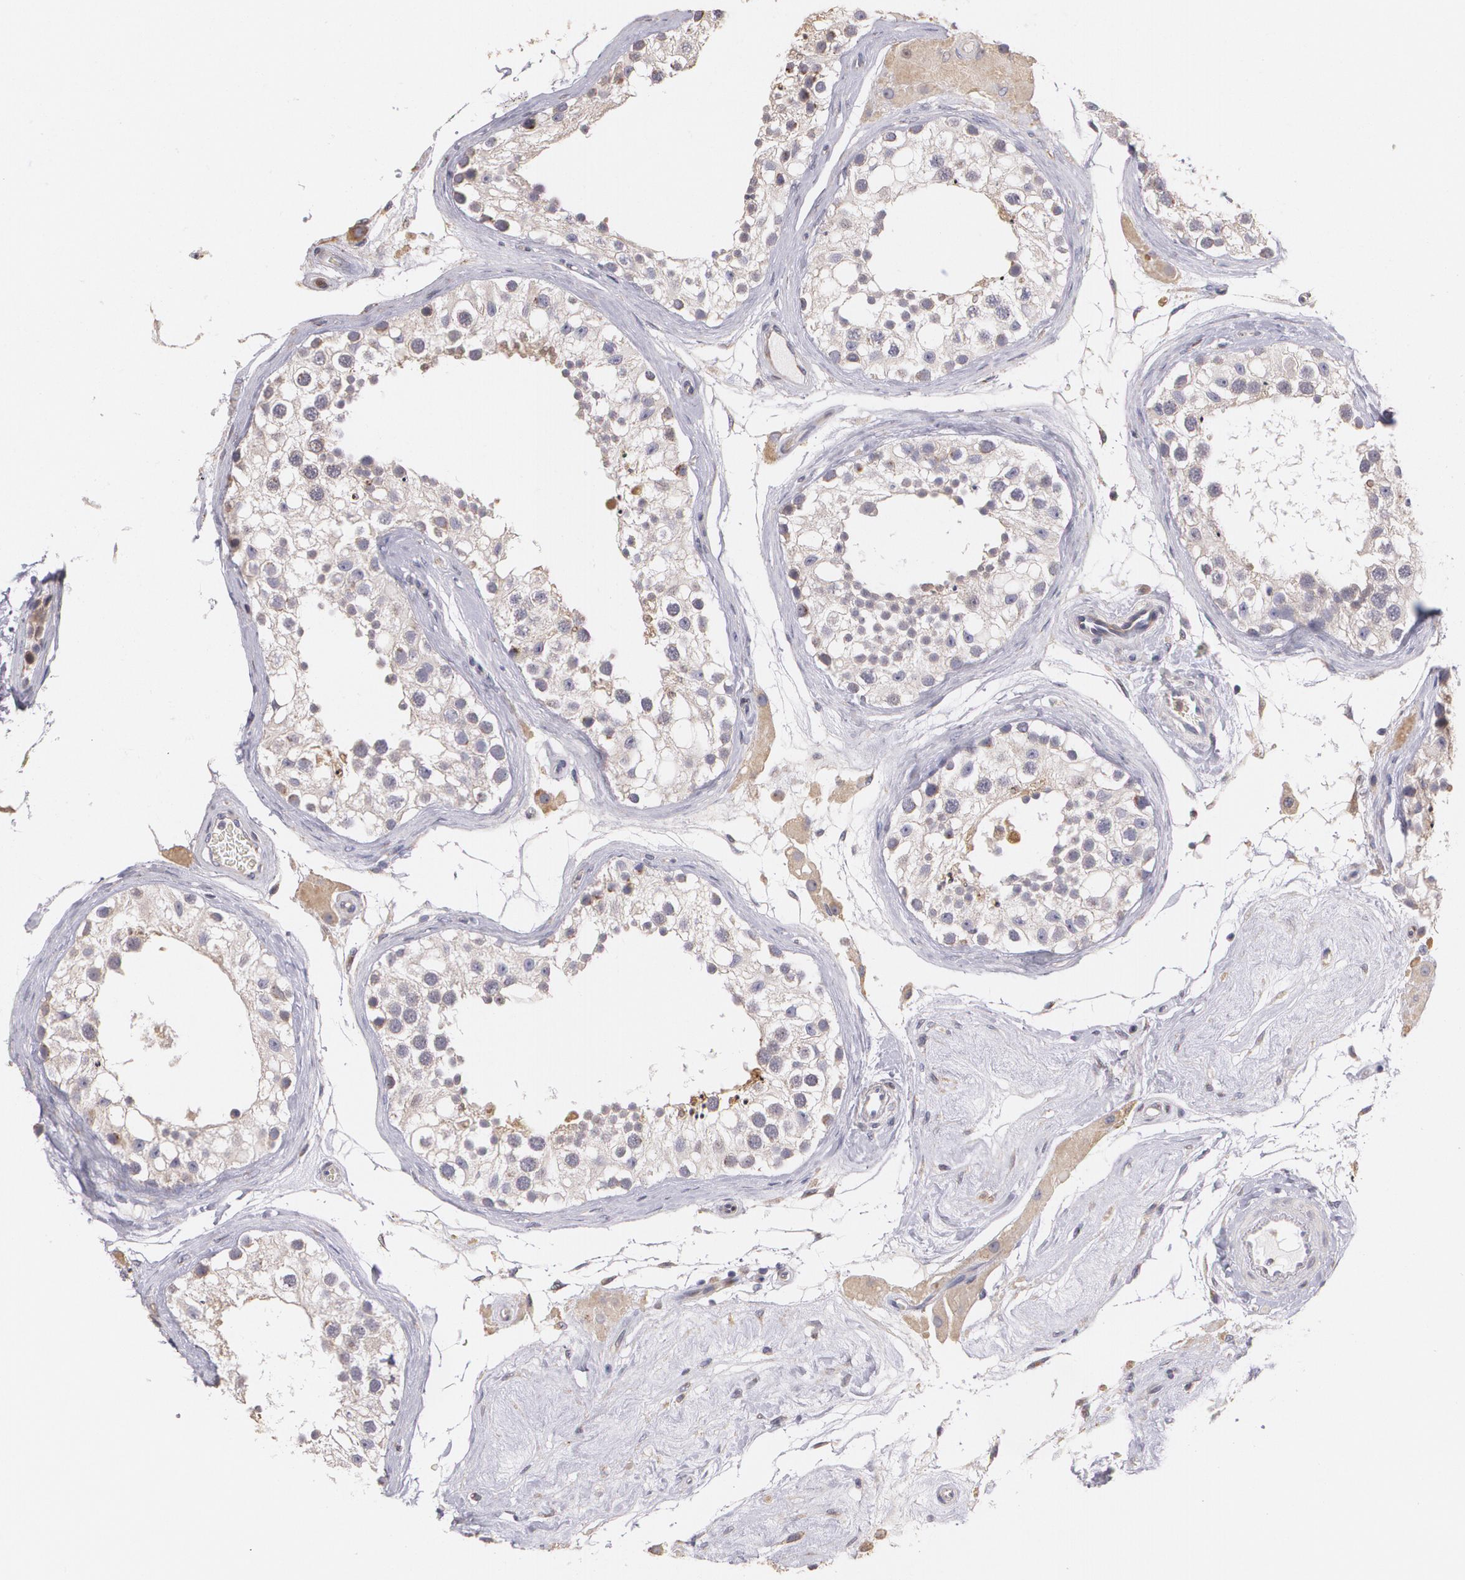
{"staining": {"intensity": "weak", "quantity": ">75%", "location": "cytoplasmic/membranous"}, "tissue": "testis", "cell_type": "Cells in seminiferous ducts", "image_type": "normal", "snomed": [{"axis": "morphology", "description": "Normal tissue, NOS"}, {"axis": "topography", "description": "Testis"}], "caption": "The histopathology image reveals staining of unremarkable testis, revealing weak cytoplasmic/membranous protein expression (brown color) within cells in seminiferous ducts.", "gene": "ATF3", "patient": {"sex": "male", "age": 68}}